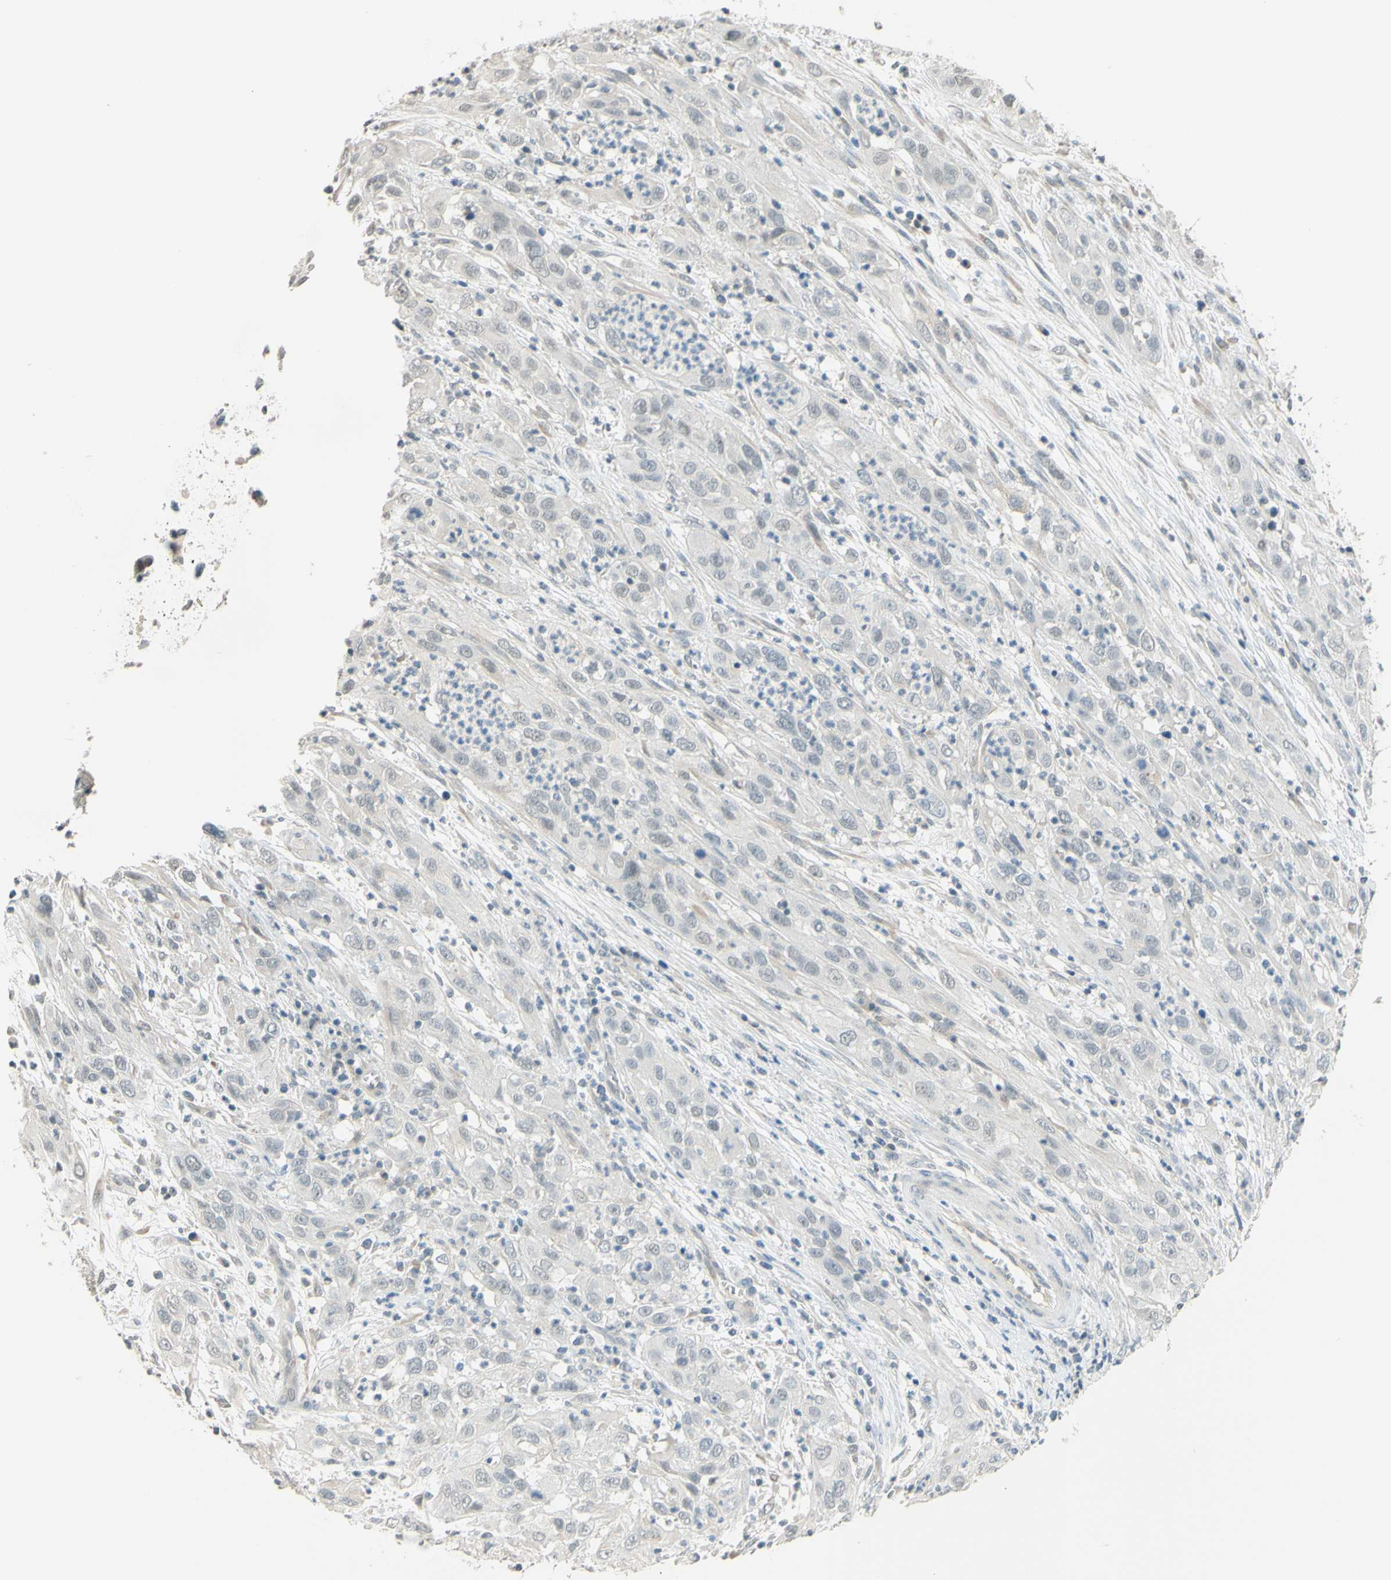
{"staining": {"intensity": "negative", "quantity": "none", "location": "none"}, "tissue": "cervical cancer", "cell_type": "Tumor cells", "image_type": "cancer", "snomed": [{"axis": "morphology", "description": "Squamous cell carcinoma, NOS"}, {"axis": "topography", "description": "Cervix"}], "caption": "An immunohistochemistry photomicrograph of cervical cancer is shown. There is no staining in tumor cells of cervical cancer. (Stains: DAB (3,3'-diaminobenzidine) IHC with hematoxylin counter stain, Microscopy: brightfield microscopy at high magnification).", "gene": "MAG", "patient": {"sex": "female", "age": 32}}